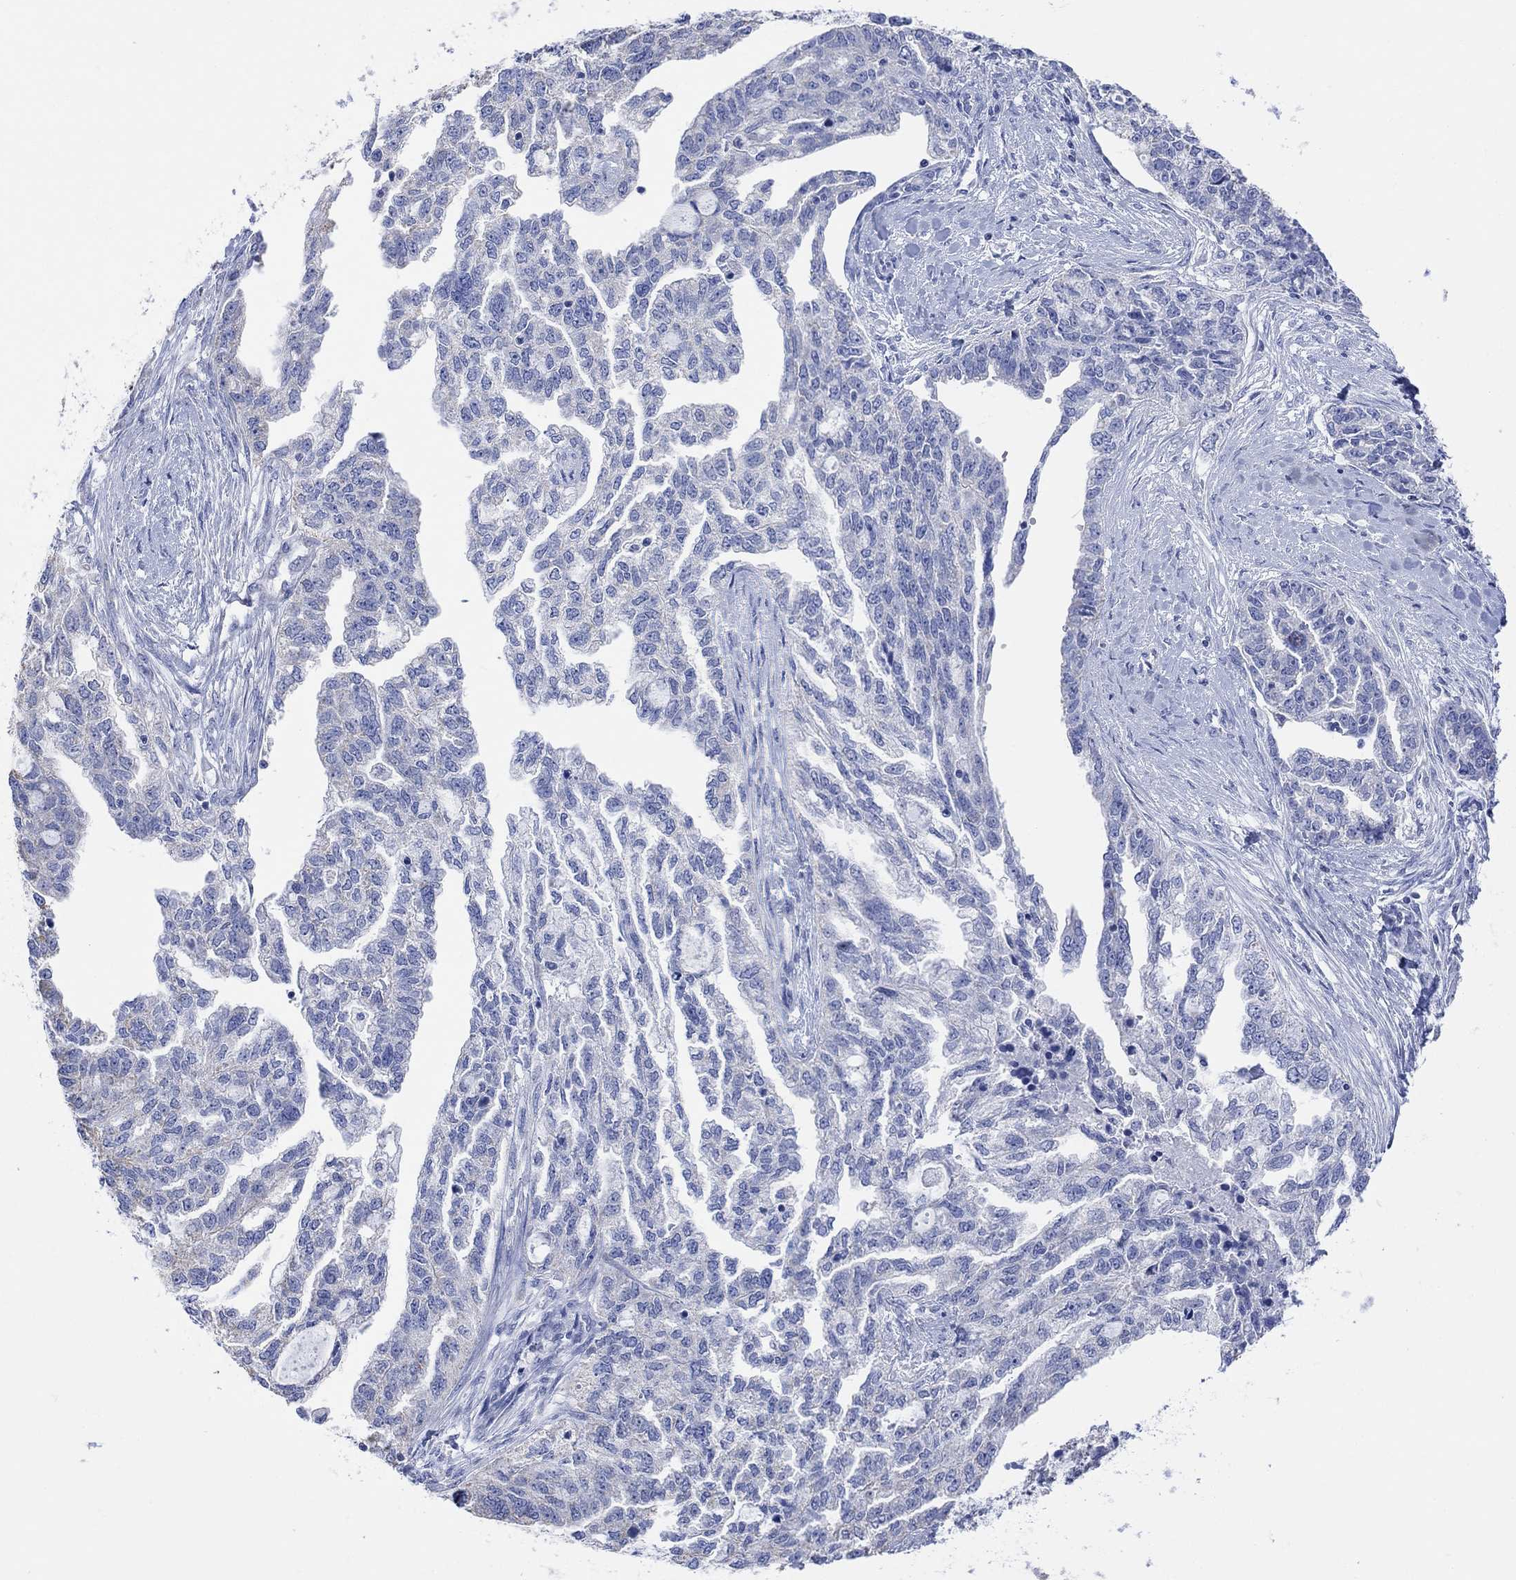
{"staining": {"intensity": "negative", "quantity": "none", "location": "none"}, "tissue": "ovarian cancer", "cell_type": "Tumor cells", "image_type": "cancer", "snomed": [{"axis": "morphology", "description": "Cystadenocarcinoma, serous, NOS"}, {"axis": "topography", "description": "Ovary"}], "caption": "This image is of ovarian cancer (serous cystadenocarcinoma) stained with IHC to label a protein in brown with the nuclei are counter-stained blue. There is no staining in tumor cells.", "gene": "SYT12", "patient": {"sex": "female", "age": 51}}